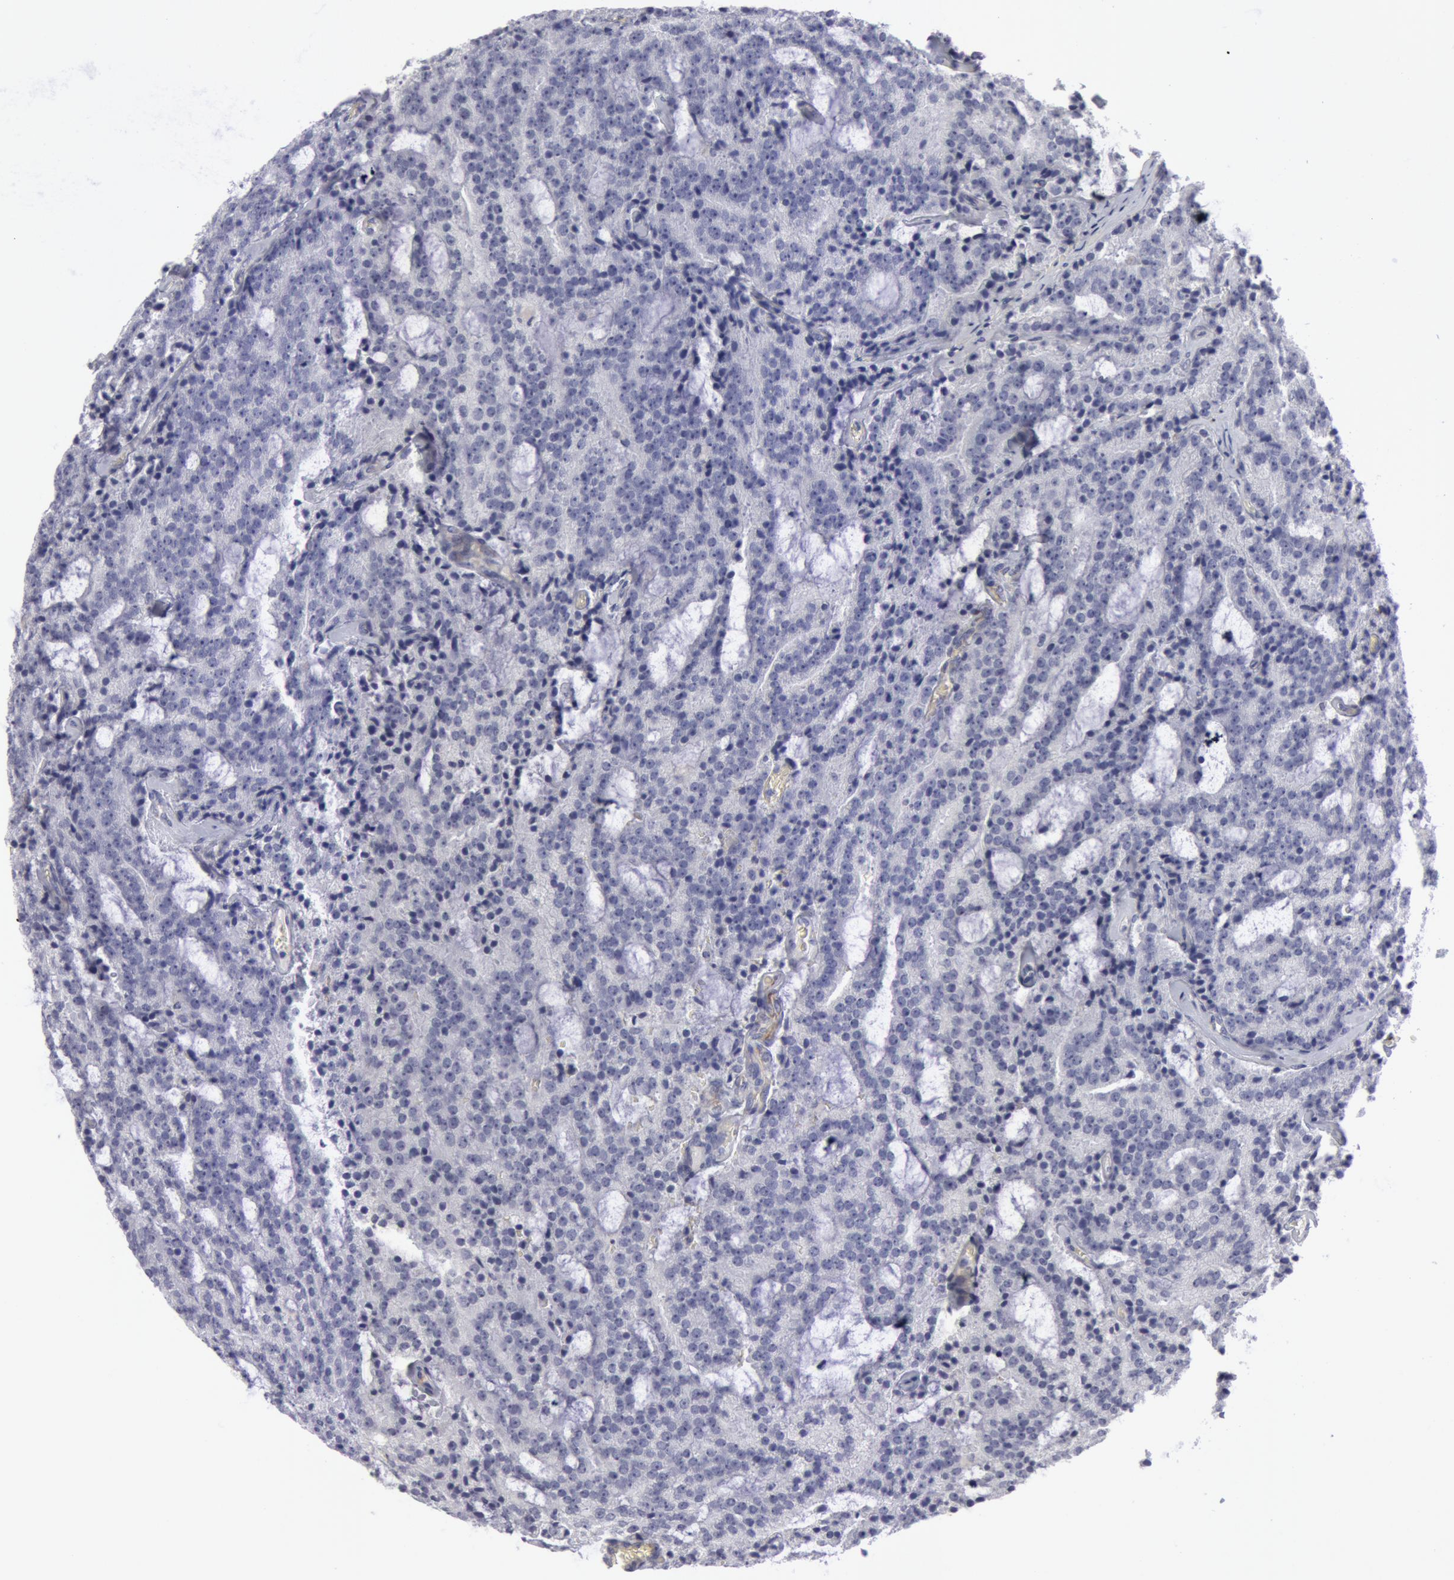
{"staining": {"intensity": "negative", "quantity": "none", "location": "none"}, "tissue": "prostate cancer", "cell_type": "Tumor cells", "image_type": "cancer", "snomed": [{"axis": "morphology", "description": "Adenocarcinoma, Medium grade"}, {"axis": "topography", "description": "Prostate"}], "caption": "Prostate cancer (medium-grade adenocarcinoma) was stained to show a protein in brown. There is no significant staining in tumor cells.", "gene": "SMC1B", "patient": {"sex": "male", "age": 65}}